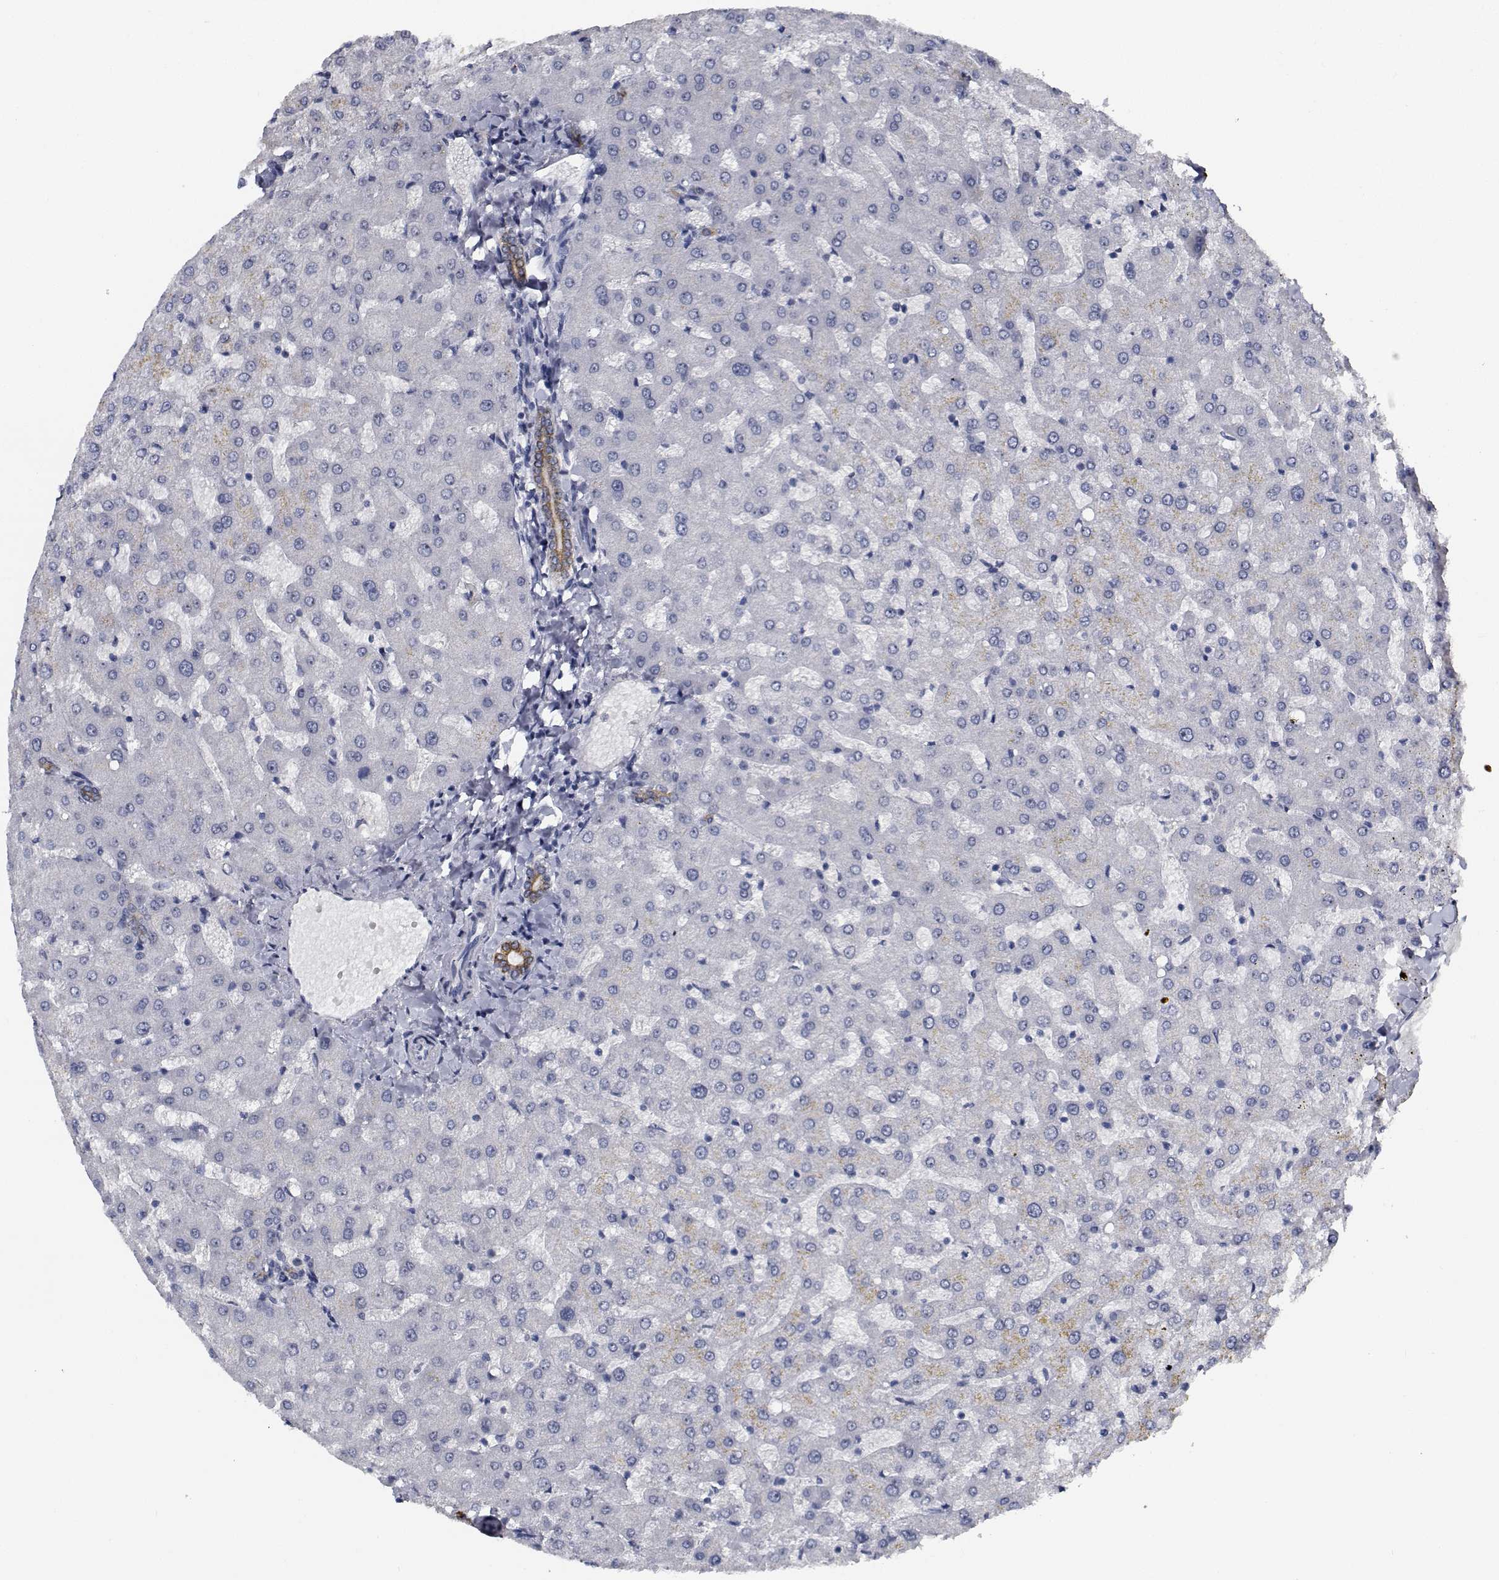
{"staining": {"intensity": "moderate", "quantity": ">75%", "location": "cytoplasmic/membranous"}, "tissue": "liver", "cell_type": "Cholangiocytes", "image_type": "normal", "snomed": [{"axis": "morphology", "description": "Normal tissue, NOS"}, {"axis": "topography", "description": "Liver"}], "caption": "Protein analysis of normal liver exhibits moderate cytoplasmic/membranous expression in about >75% of cholangiocytes. (DAB = brown stain, brightfield microscopy at high magnification).", "gene": "NVL", "patient": {"sex": "female", "age": 50}}